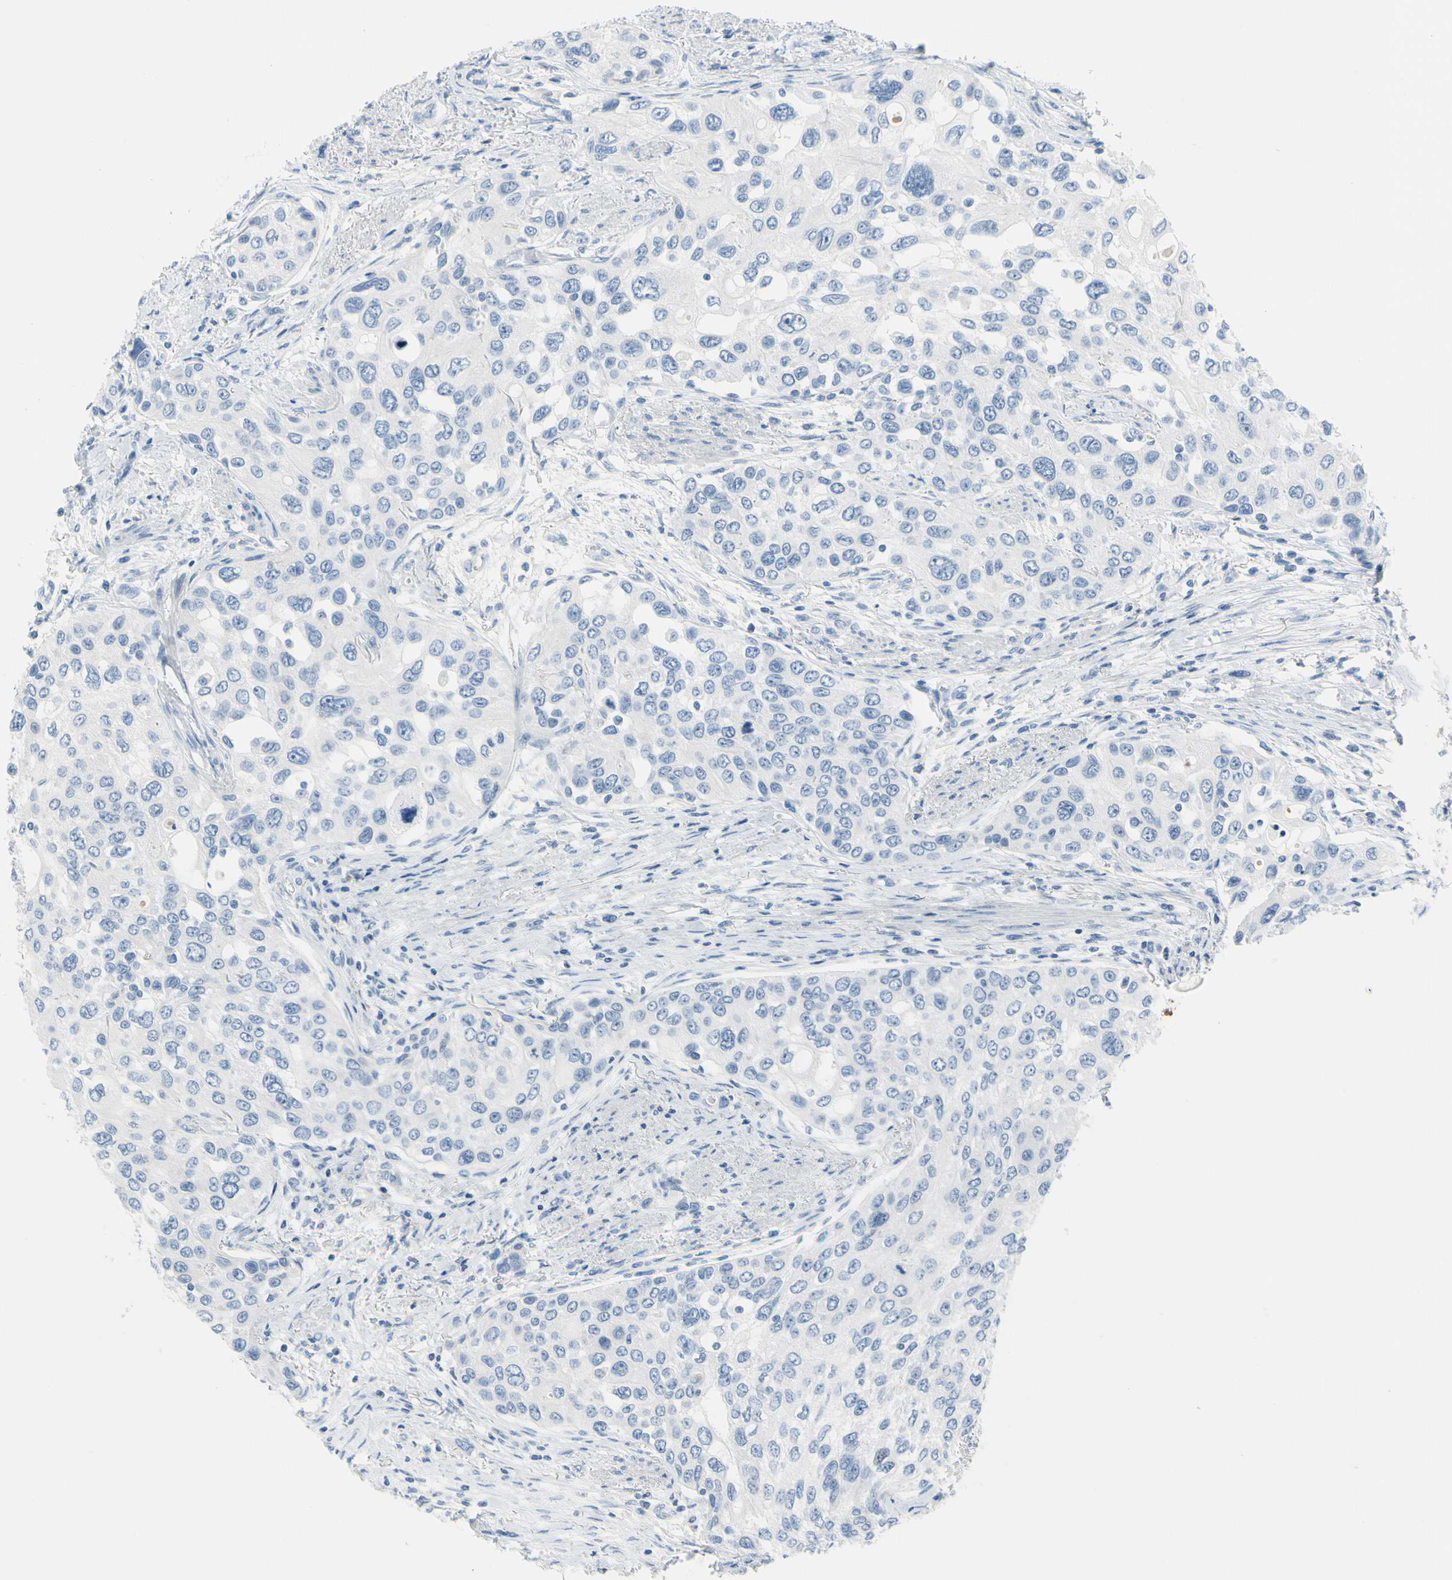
{"staining": {"intensity": "negative", "quantity": "none", "location": "none"}, "tissue": "urothelial cancer", "cell_type": "Tumor cells", "image_type": "cancer", "snomed": [{"axis": "morphology", "description": "Urothelial carcinoma, High grade"}, {"axis": "topography", "description": "Urinary bladder"}], "caption": "Tumor cells show no significant protein expression in urothelial cancer. (DAB IHC visualized using brightfield microscopy, high magnification).", "gene": "MUC5B", "patient": {"sex": "female", "age": 56}}